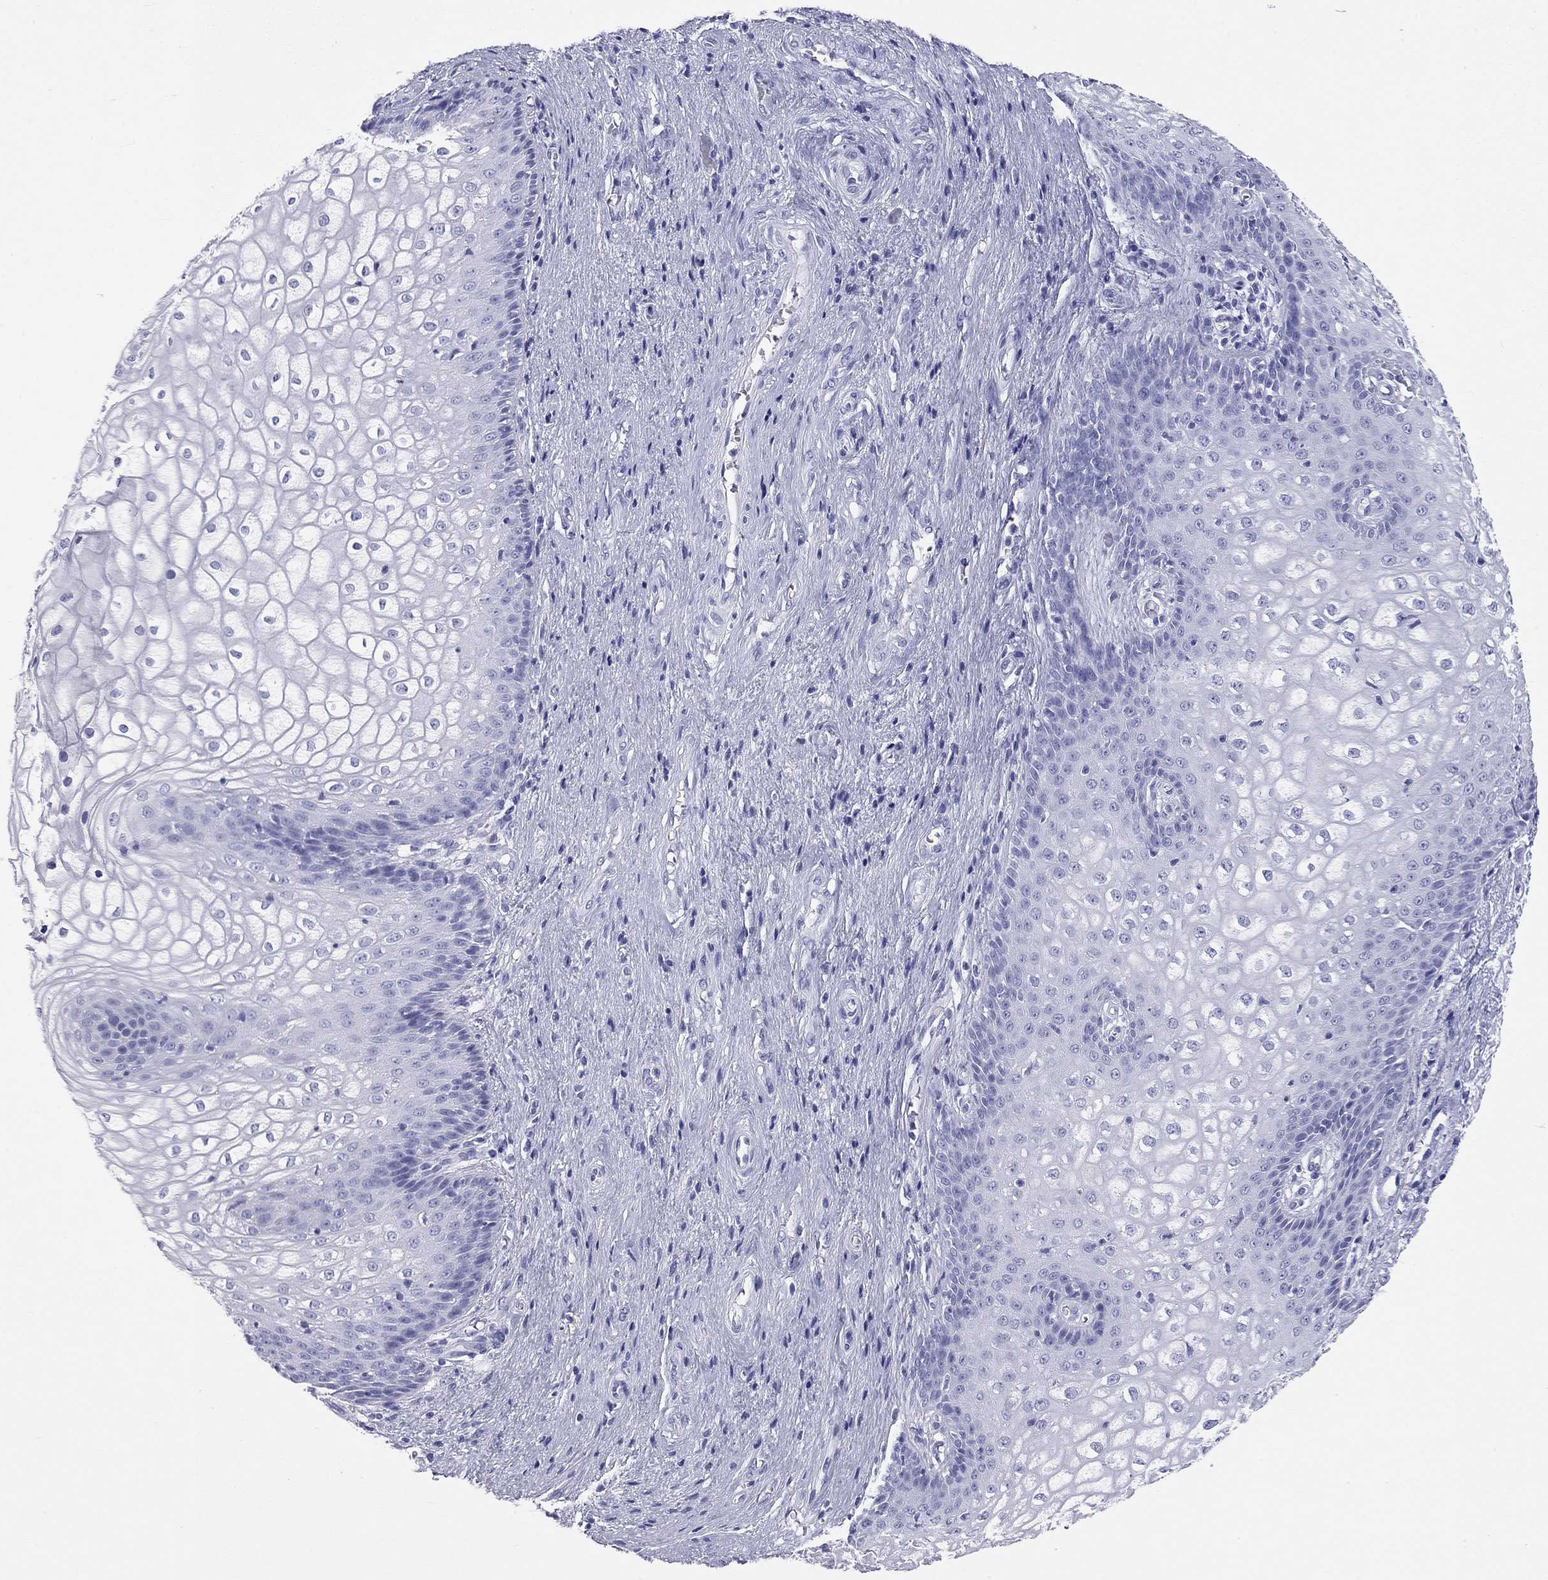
{"staining": {"intensity": "negative", "quantity": "none", "location": "none"}, "tissue": "vagina", "cell_type": "Squamous epithelial cells", "image_type": "normal", "snomed": [{"axis": "morphology", "description": "Normal tissue, NOS"}, {"axis": "topography", "description": "Vagina"}], "caption": "Normal vagina was stained to show a protein in brown. There is no significant expression in squamous epithelial cells. Nuclei are stained in blue.", "gene": "DPY19L2", "patient": {"sex": "female", "age": 34}}